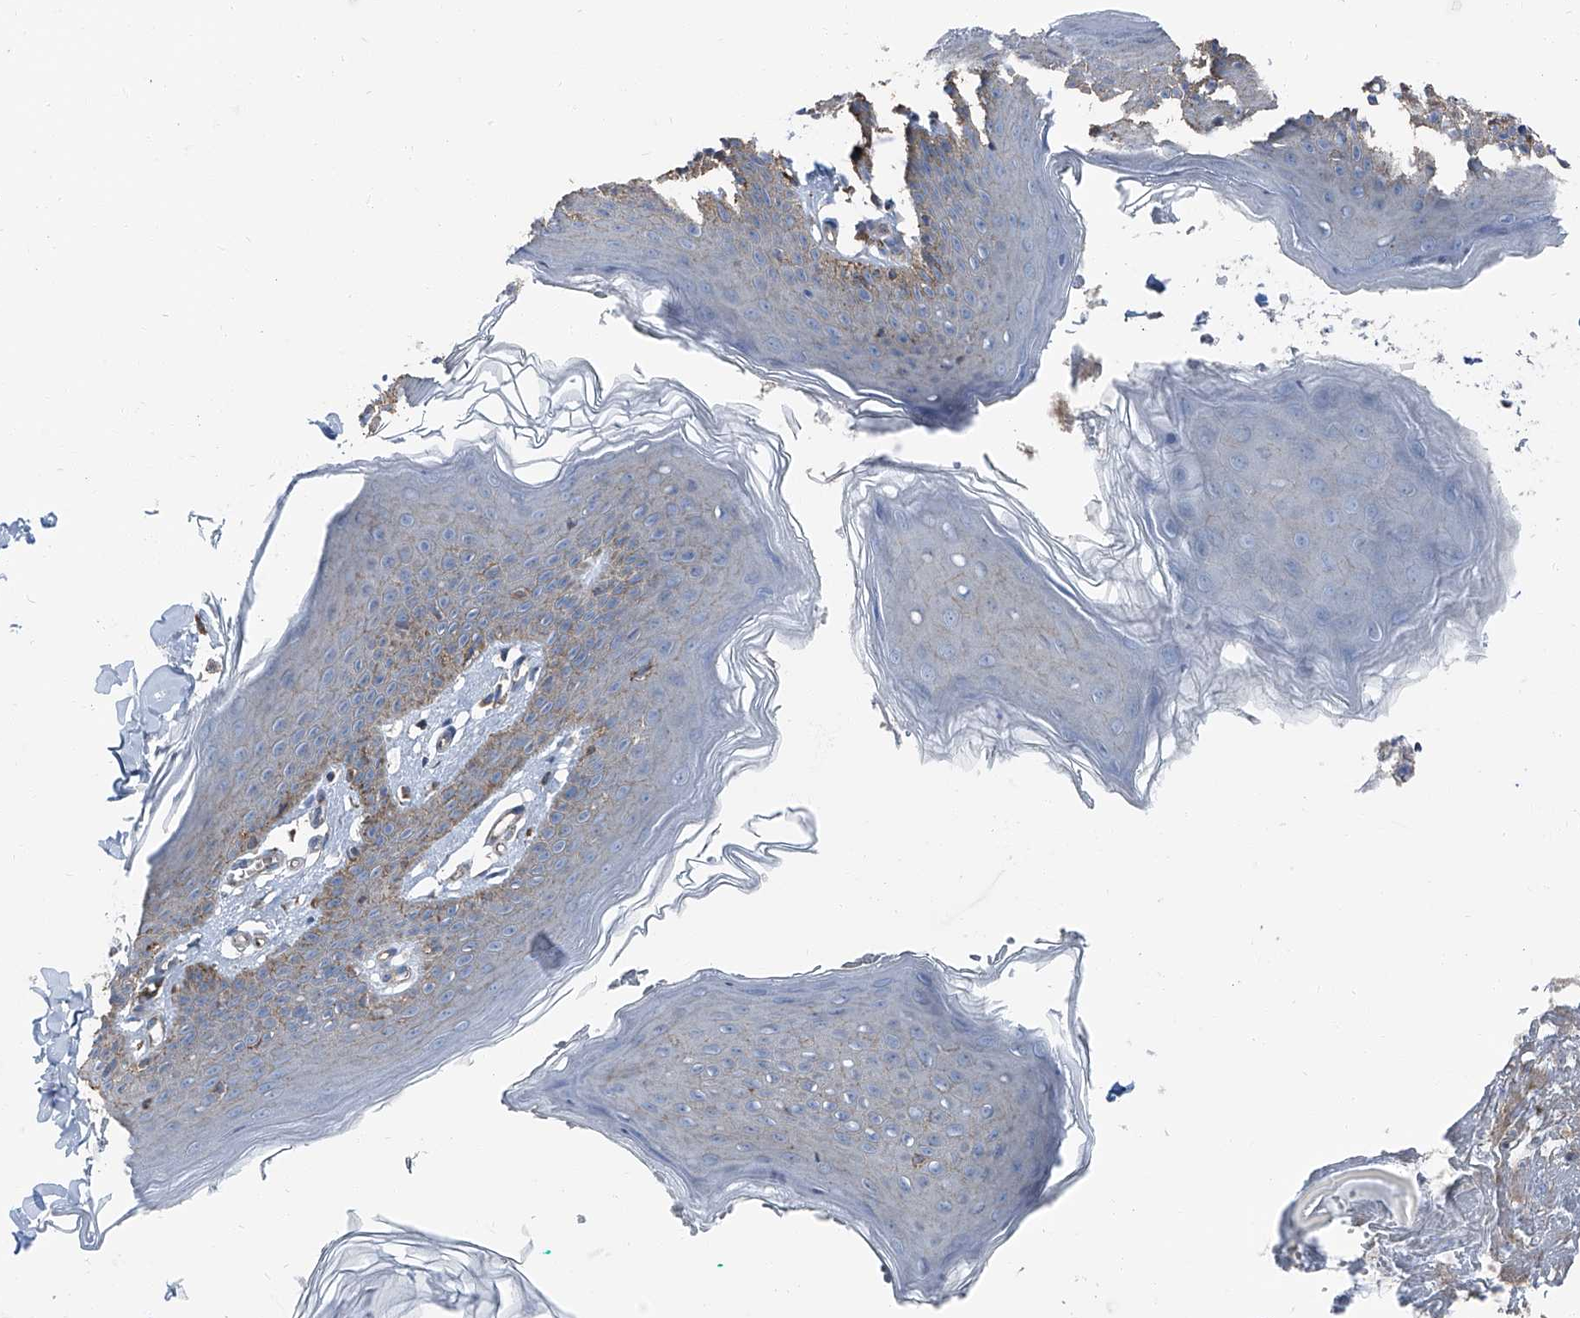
{"staining": {"intensity": "moderate", "quantity": "25%-75%", "location": "cytoplasmic/membranous"}, "tissue": "skin", "cell_type": "Epidermal cells", "image_type": "normal", "snomed": [{"axis": "morphology", "description": "Normal tissue, NOS"}, {"axis": "topography", "description": "Vulva"}], "caption": "This is a micrograph of IHC staining of benign skin, which shows moderate positivity in the cytoplasmic/membranous of epidermal cells.", "gene": "GPR142", "patient": {"sex": "female", "age": 66}}